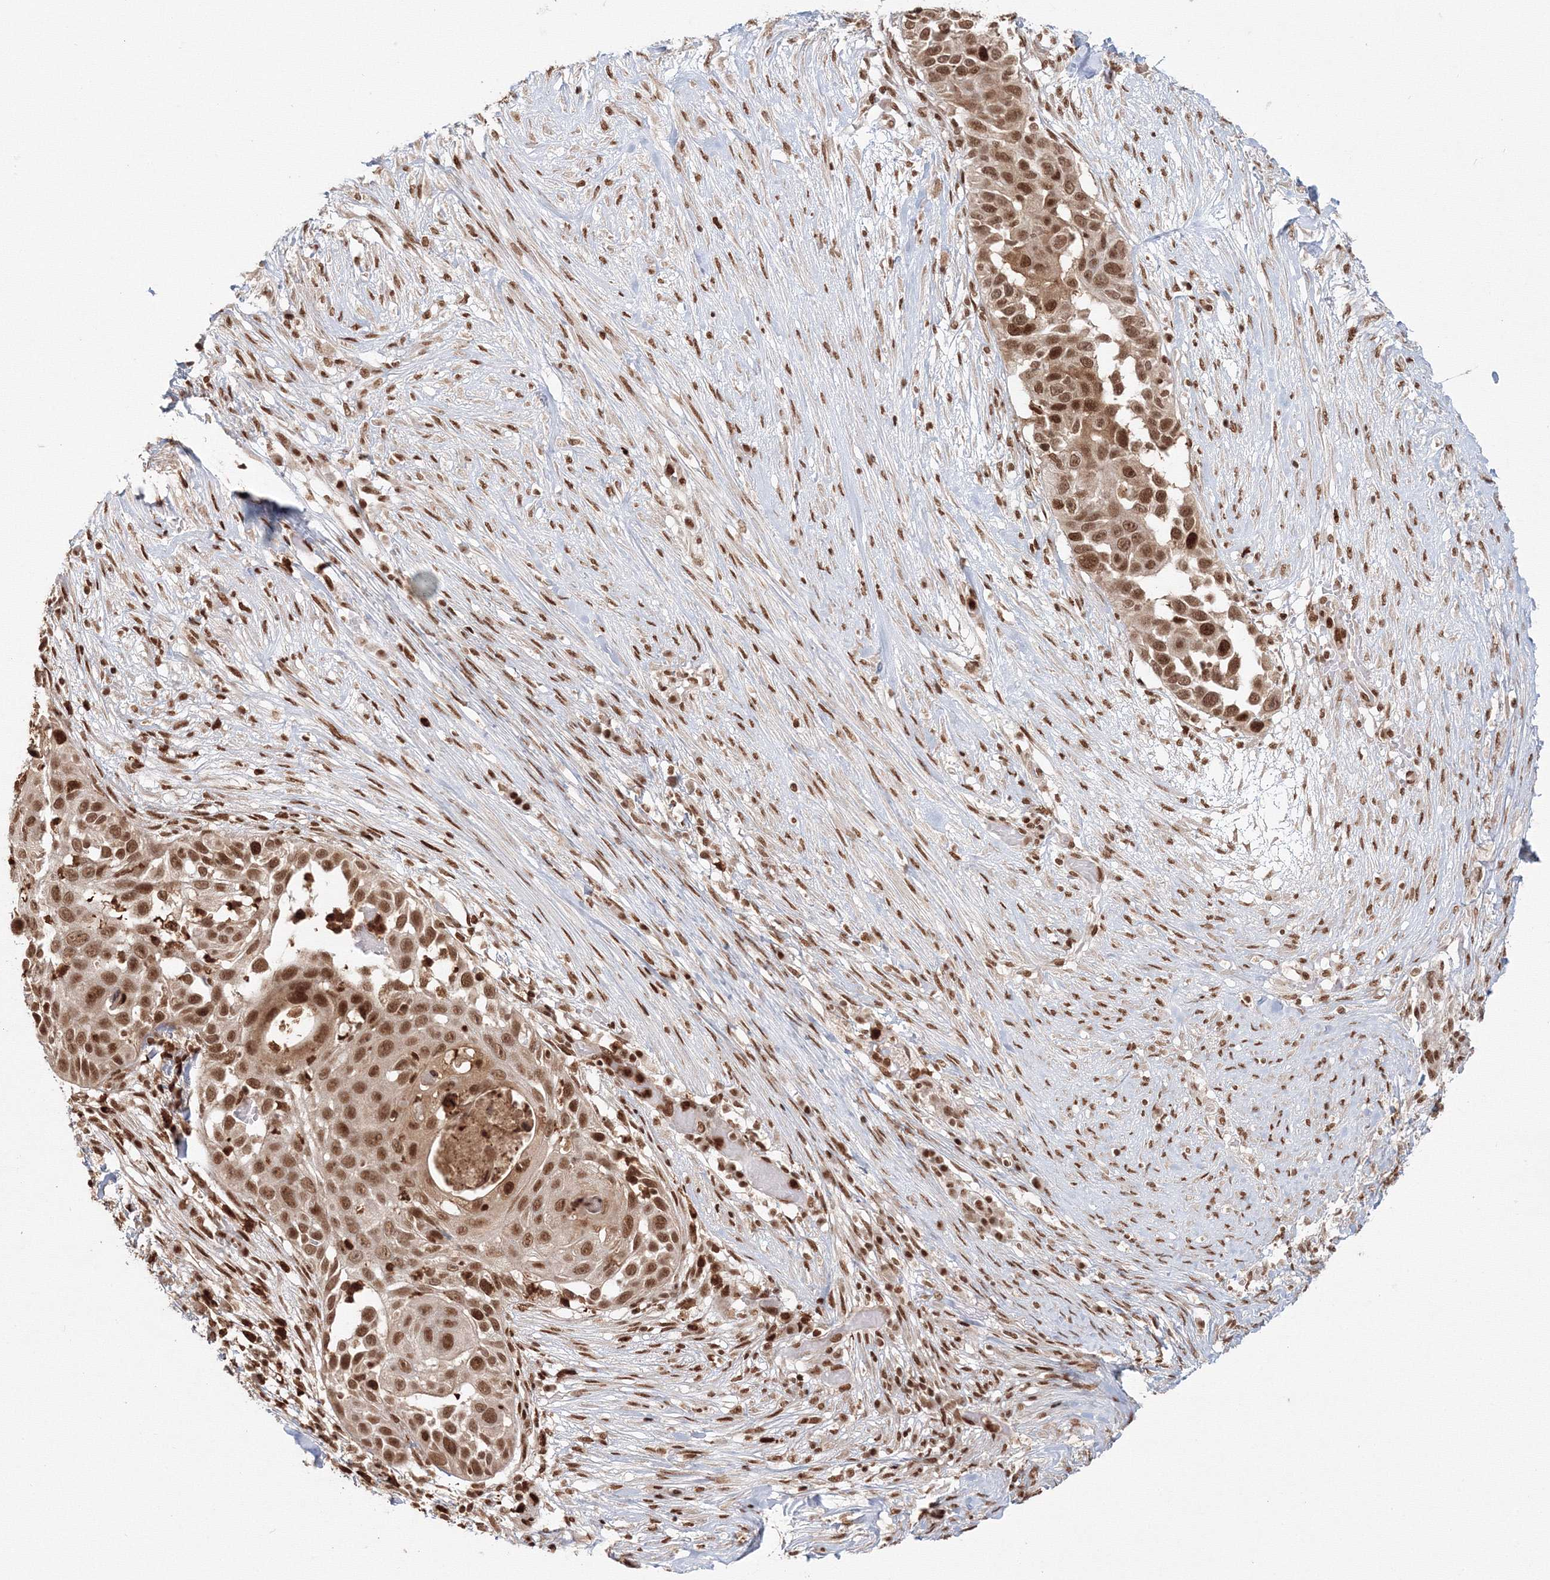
{"staining": {"intensity": "moderate", "quantity": ">75%", "location": "nuclear"}, "tissue": "skin cancer", "cell_type": "Tumor cells", "image_type": "cancer", "snomed": [{"axis": "morphology", "description": "Squamous cell carcinoma, NOS"}, {"axis": "topography", "description": "Skin"}], "caption": "Brown immunohistochemical staining in human skin cancer displays moderate nuclear staining in about >75% of tumor cells.", "gene": "KIF20A", "patient": {"sex": "female", "age": 44}}